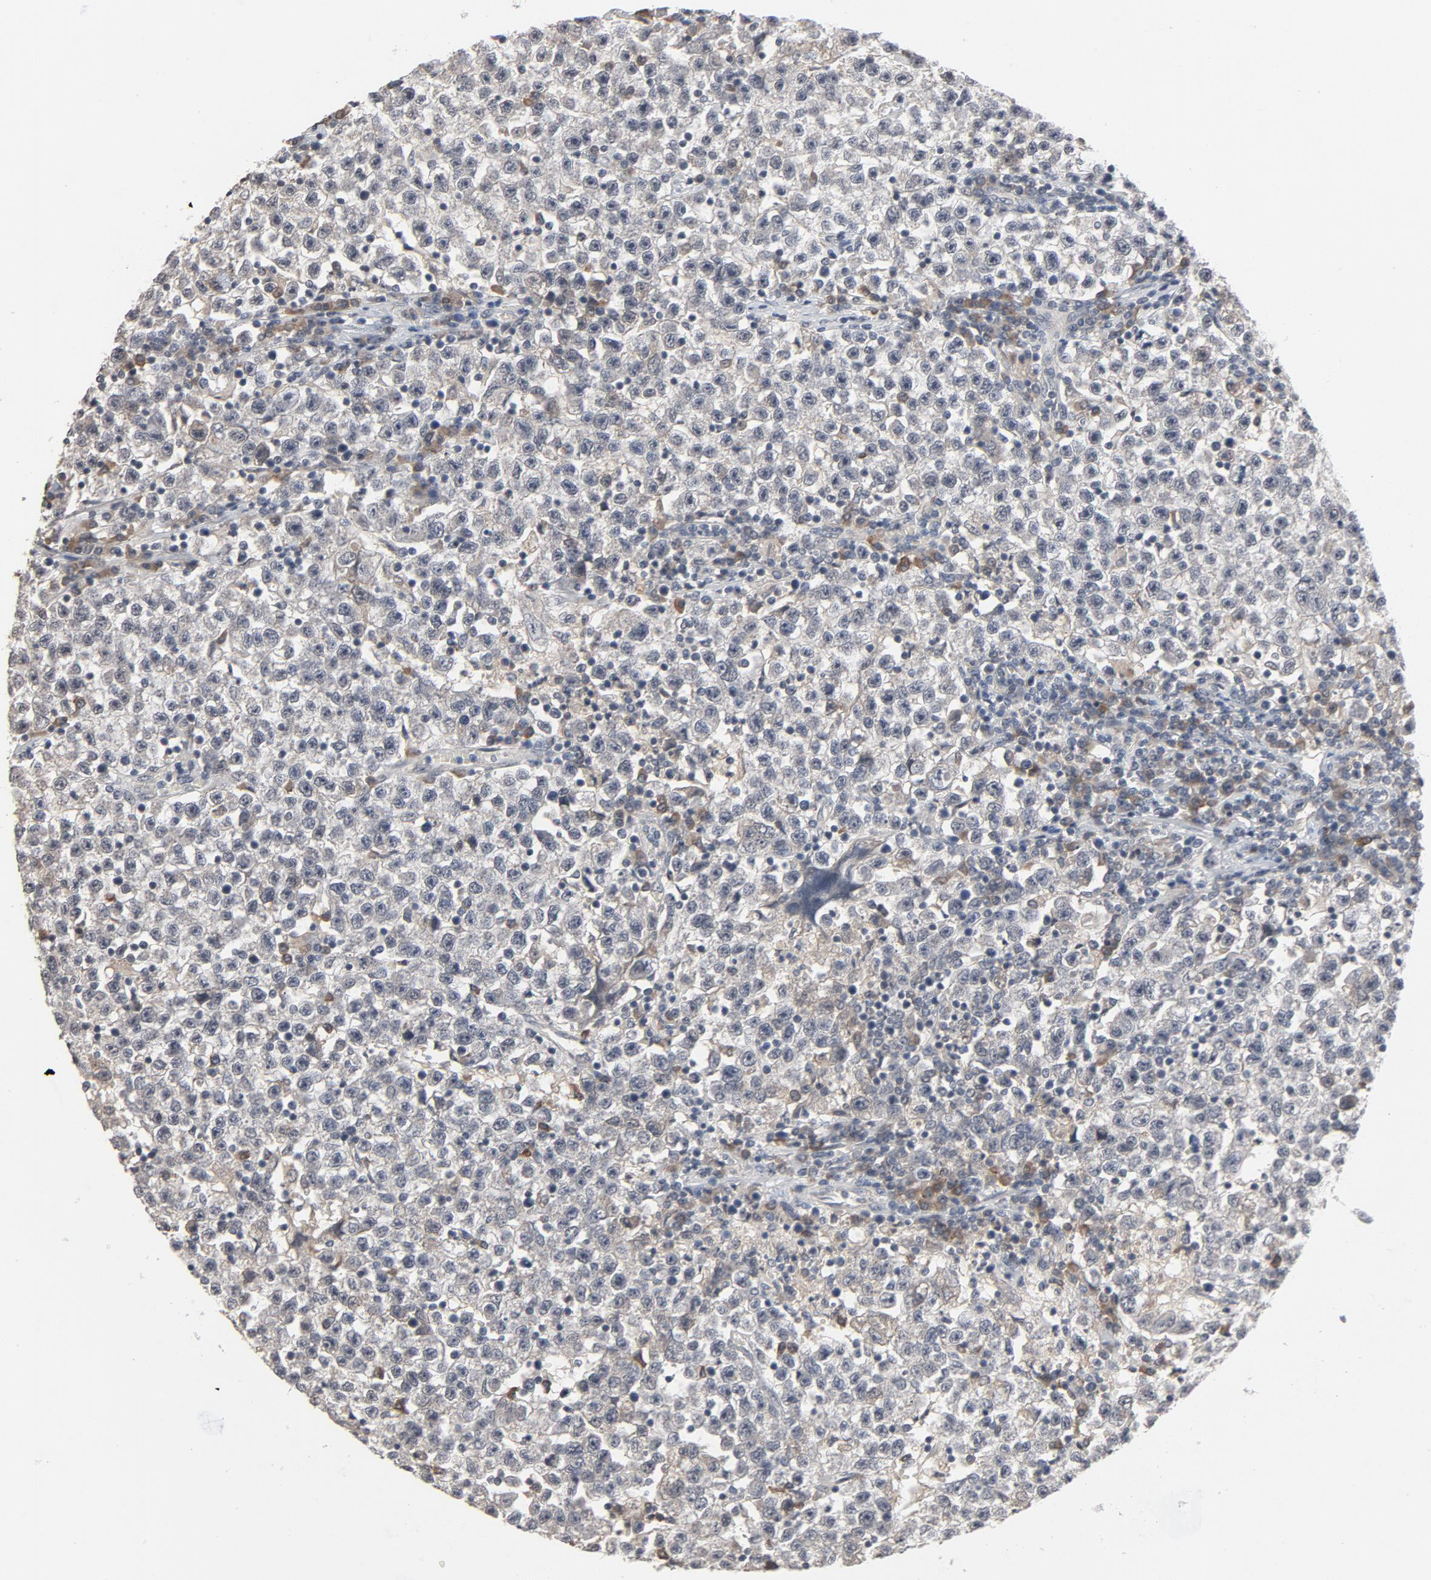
{"staining": {"intensity": "negative", "quantity": "none", "location": "none"}, "tissue": "testis cancer", "cell_type": "Tumor cells", "image_type": "cancer", "snomed": [{"axis": "morphology", "description": "Seminoma, NOS"}, {"axis": "topography", "description": "Testis"}], "caption": "A high-resolution histopathology image shows immunohistochemistry staining of seminoma (testis), which exhibits no significant positivity in tumor cells.", "gene": "MT3", "patient": {"sex": "male", "age": 22}}